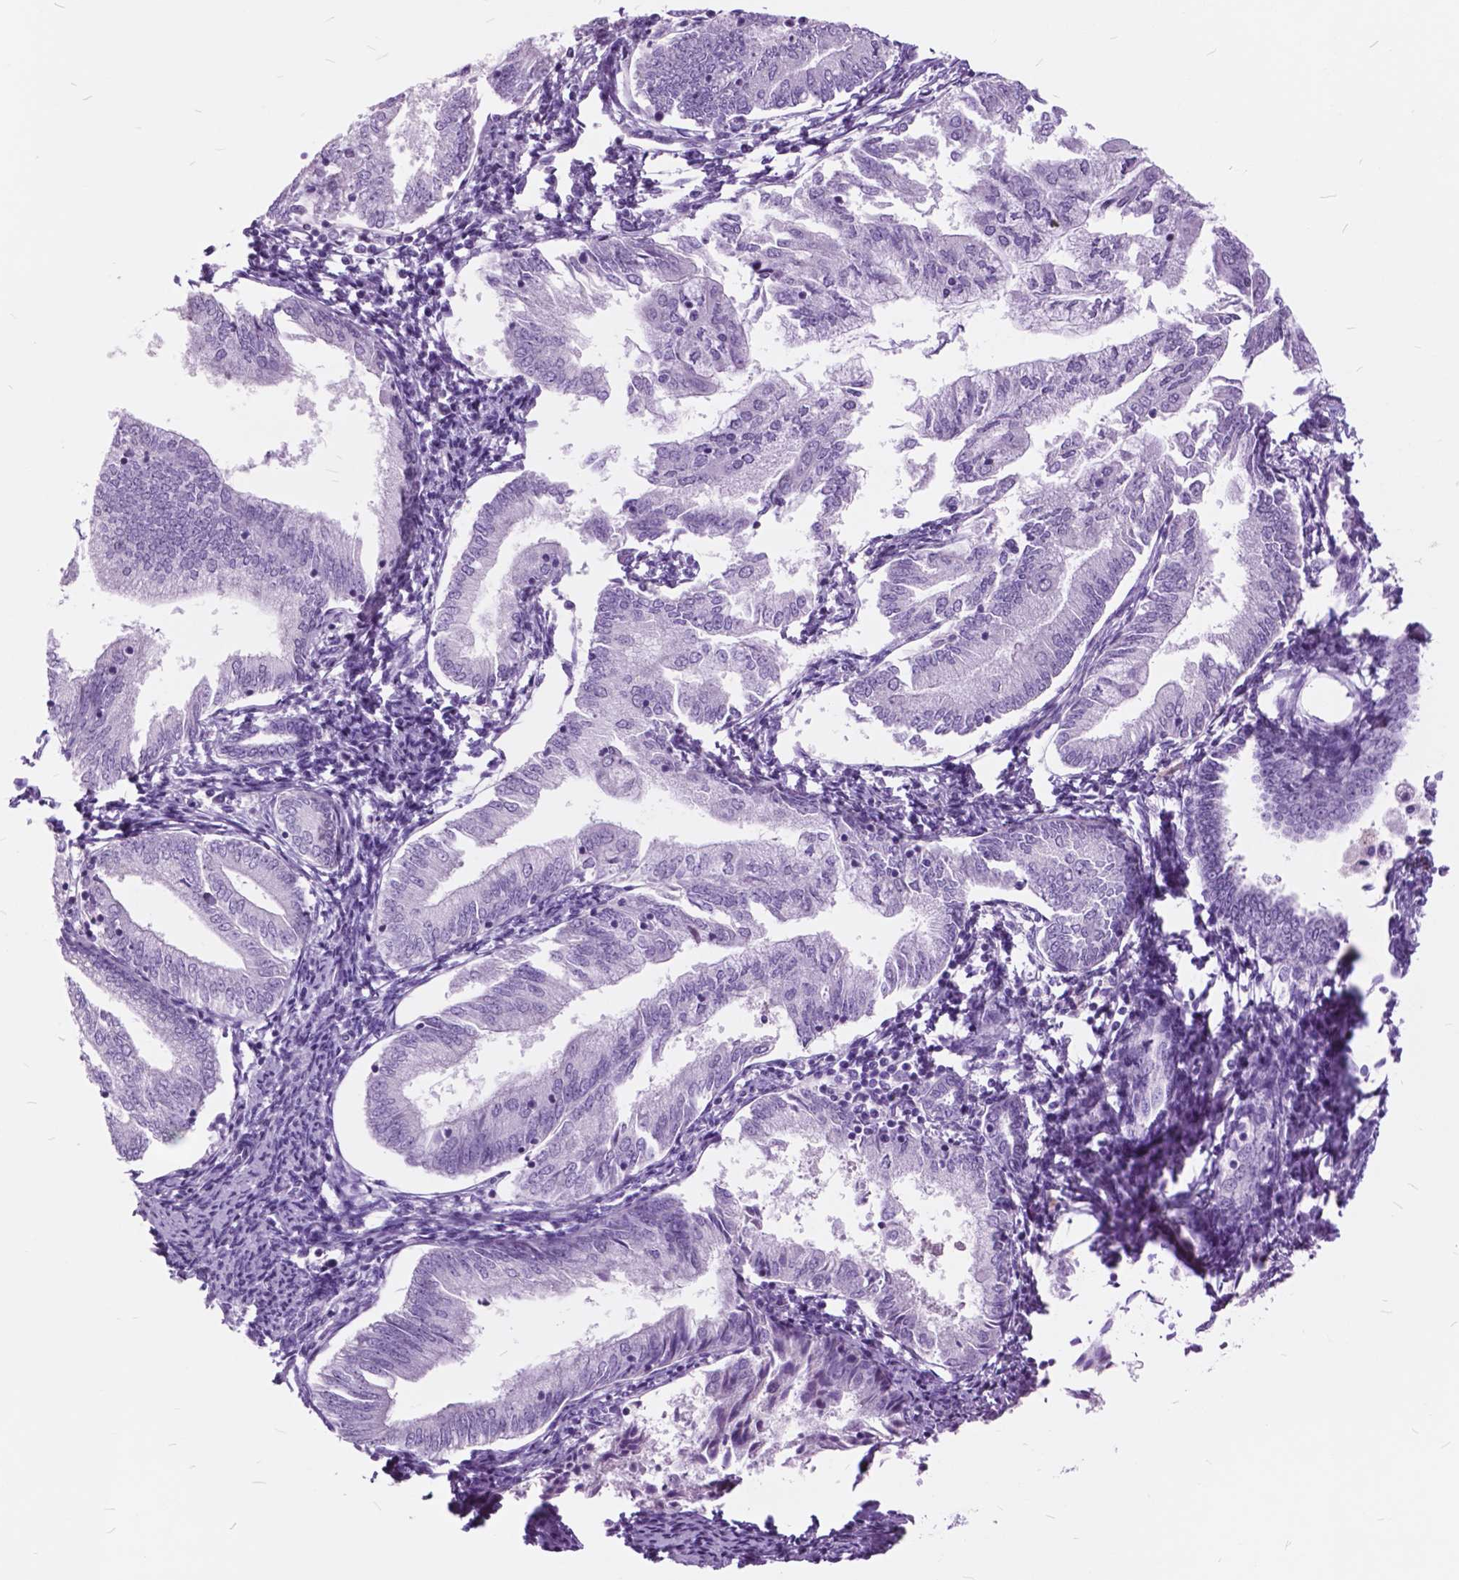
{"staining": {"intensity": "negative", "quantity": "none", "location": "none"}, "tissue": "endometrial cancer", "cell_type": "Tumor cells", "image_type": "cancer", "snomed": [{"axis": "morphology", "description": "Adenocarcinoma, NOS"}, {"axis": "topography", "description": "Endometrium"}], "caption": "Protein analysis of endometrial cancer (adenocarcinoma) displays no significant positivity in tumor cells. Nuclei are stained in blue.", "gene": "GDF9", "patient": {"sex": "female", "age": 55}}